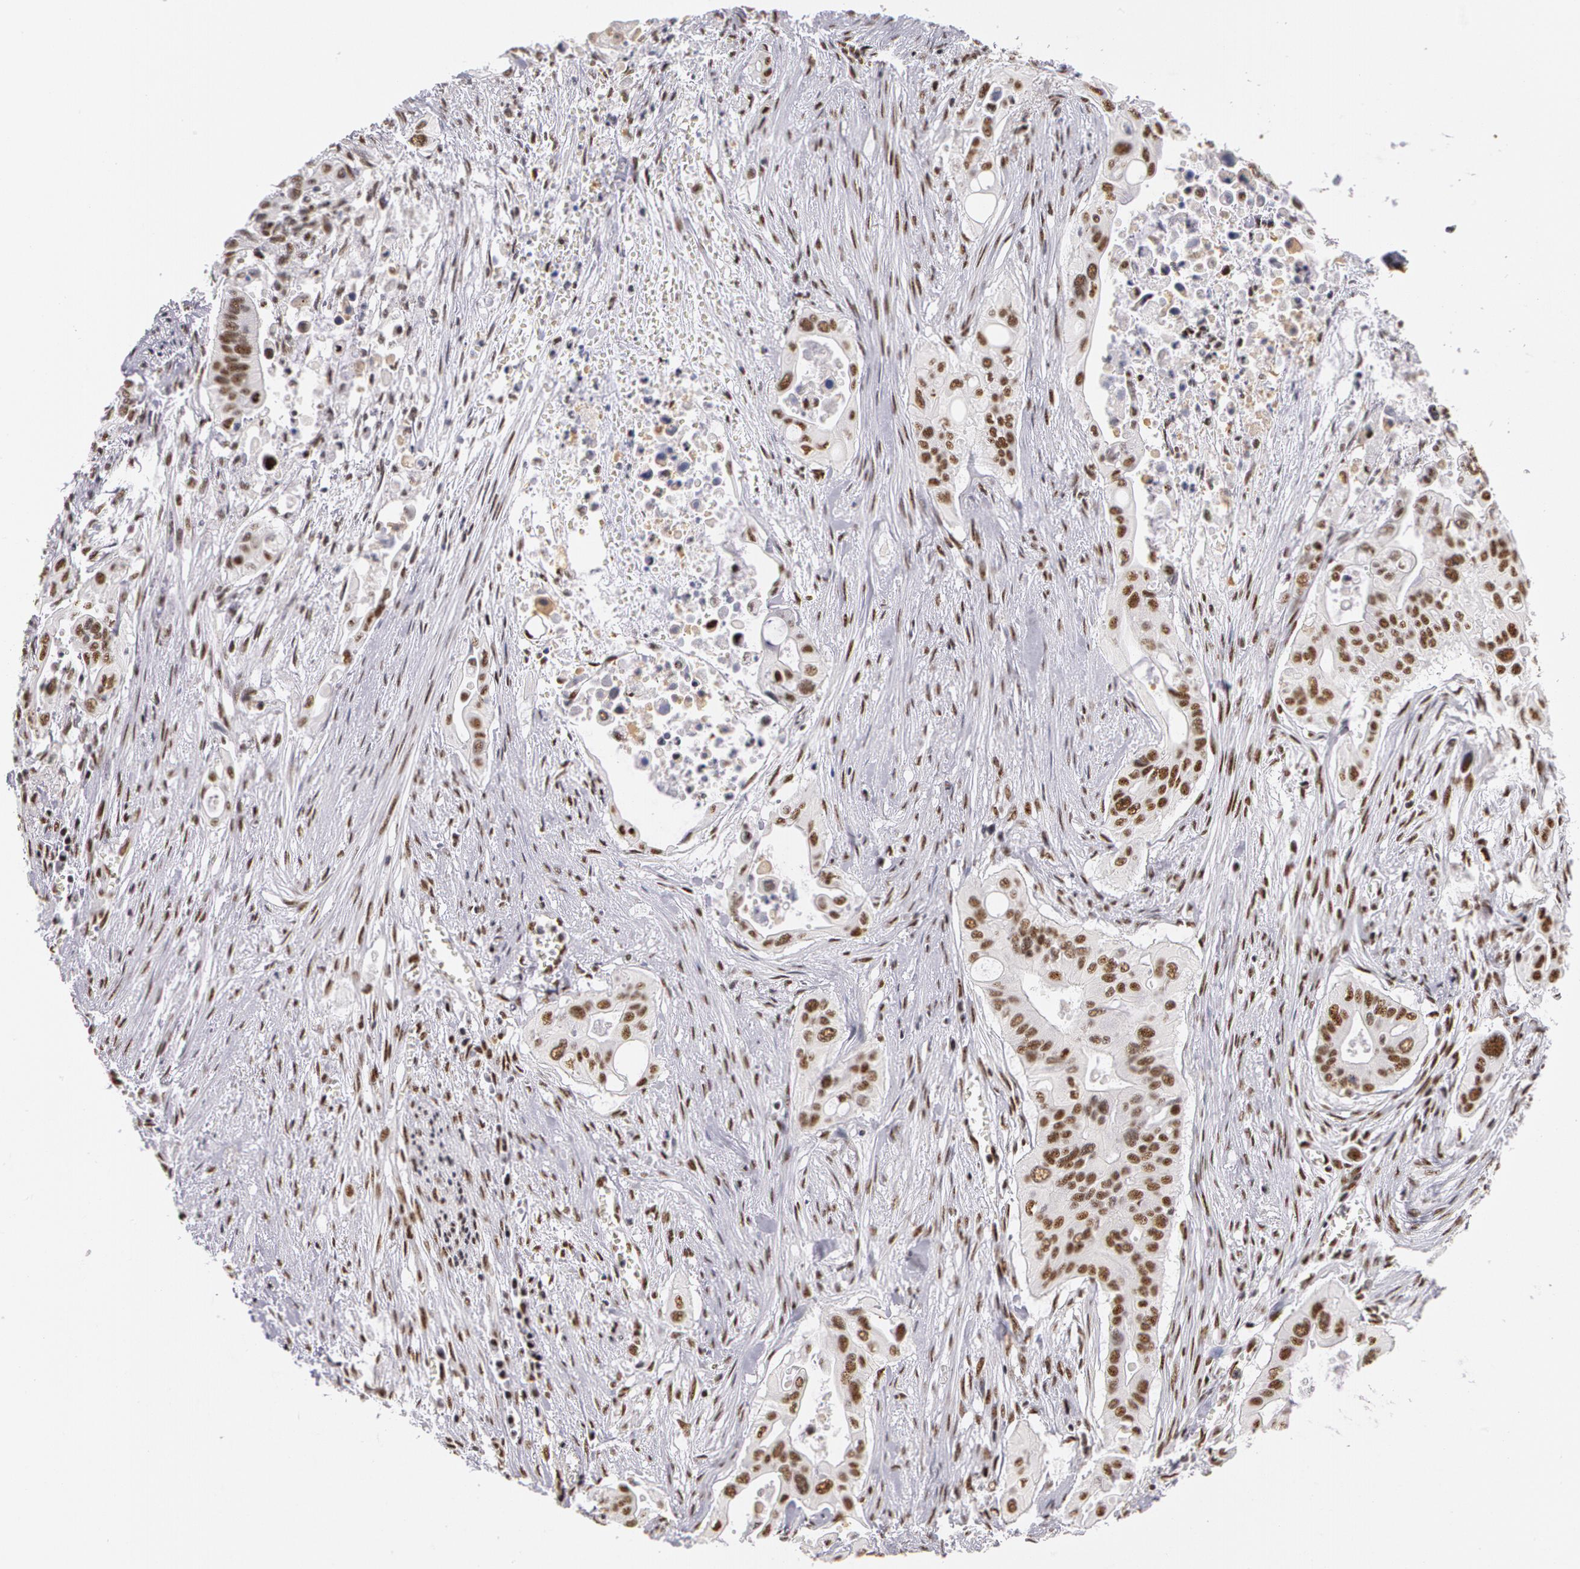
{"staining": {"intensity": "moderate", "quantity": ">75%", "location": "nuclear"}, "tissue": "pancreatic cancer", "cell_type": "Tumor cells", "image_type": "cancer", "snomed": [{"axis": "morphology", "description": "Adenocarcinoma, NOS"}, {"axis": "topography", "description": "Pancreas"}], "caption": "A micrograph of human pancreatic cancer stained for a protein demonstrates moderate nuclear brown staining in tumor cells.", "gene": "PNN", "patient": {"sex": "male", "age": 77}}